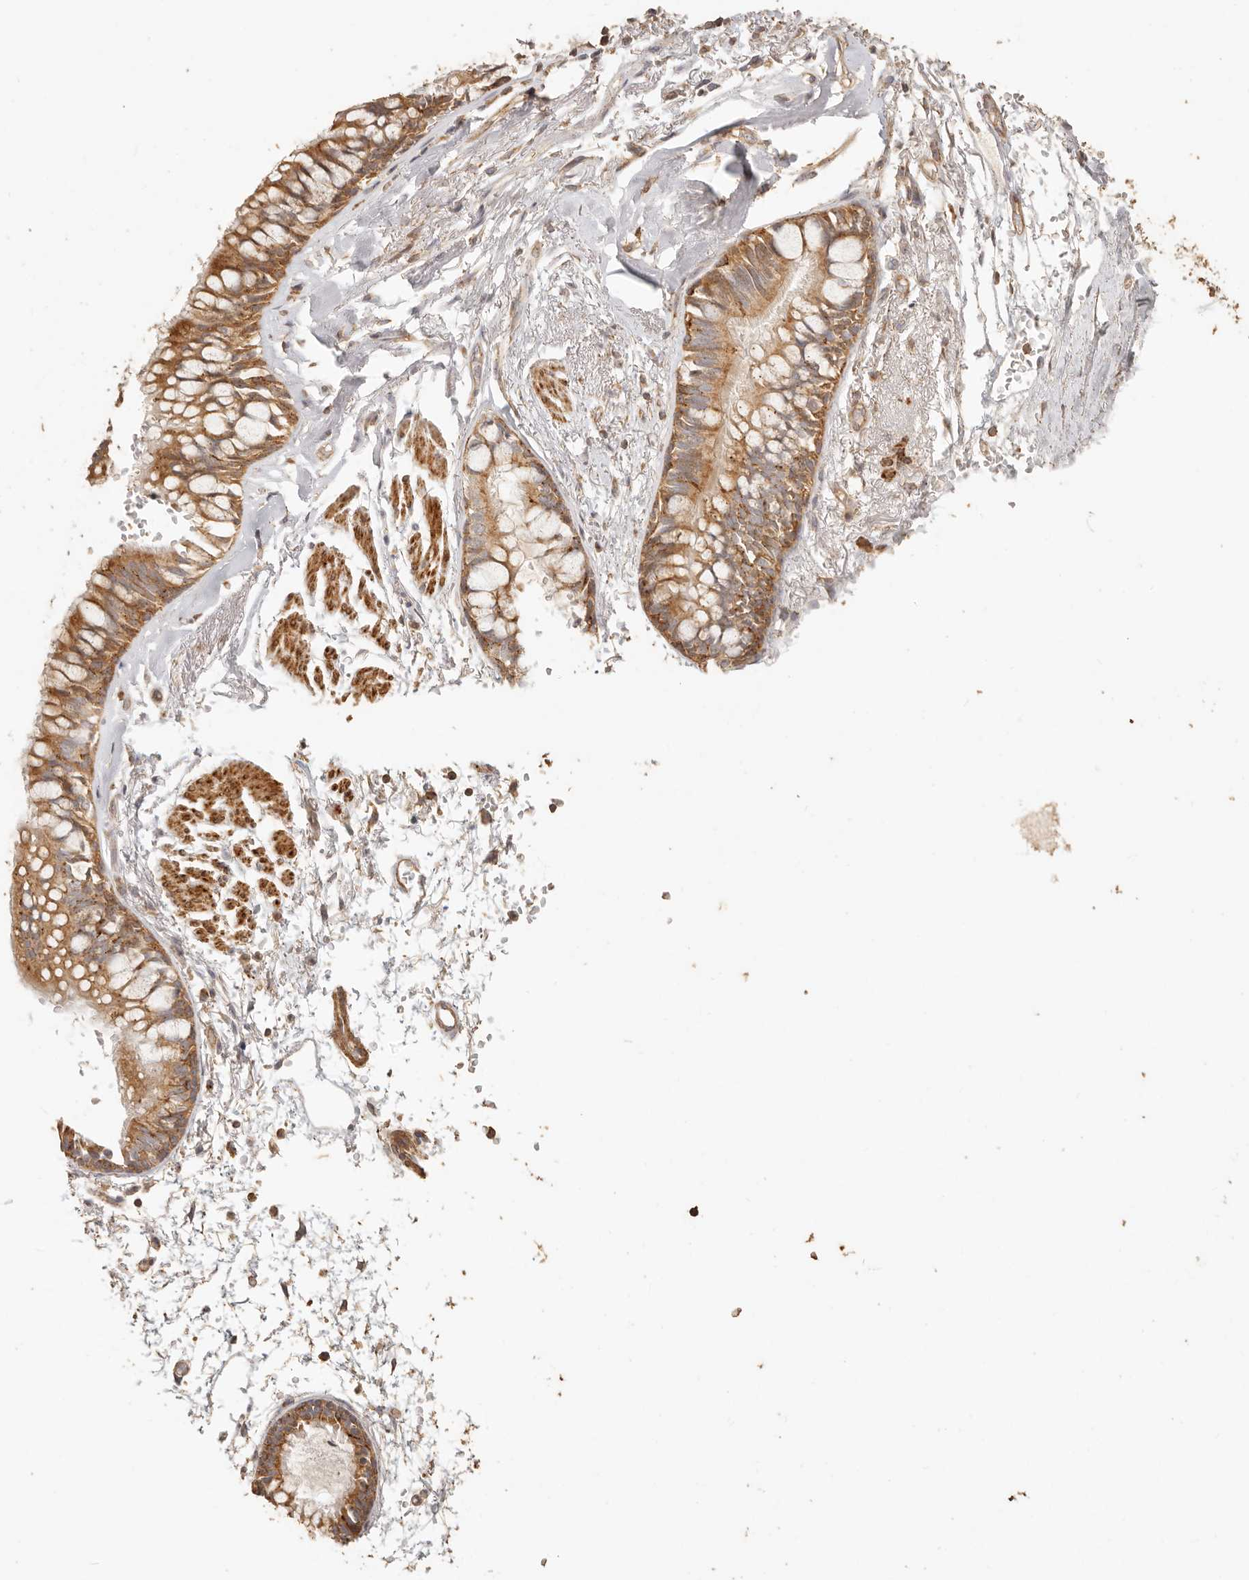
{"staining": {"intensity": "moderate", "quantity": ">75%", "location": "cytoplasmic/membranous,nuclear"}, "tissue": "bronchus", "cell_type": "Respiratory epithelial cells", "image_type": "normal", "snomed": [{"axis": "morphology", "description": "Normal tissue, NOS"}, {"axis": "topography", "description": "Cartilage tissue"}, {"axis": "topography", "description": "Bronchus"}], "caption": "Brown immunohistochemical staining in unremarkable bronchus shows moderate cytoplasmic/membranous,nuclear staining in about >75% of respiratory epithelial cells.", "gene": "PTPN22", "patient": {"sex": "female", "age": 73}}